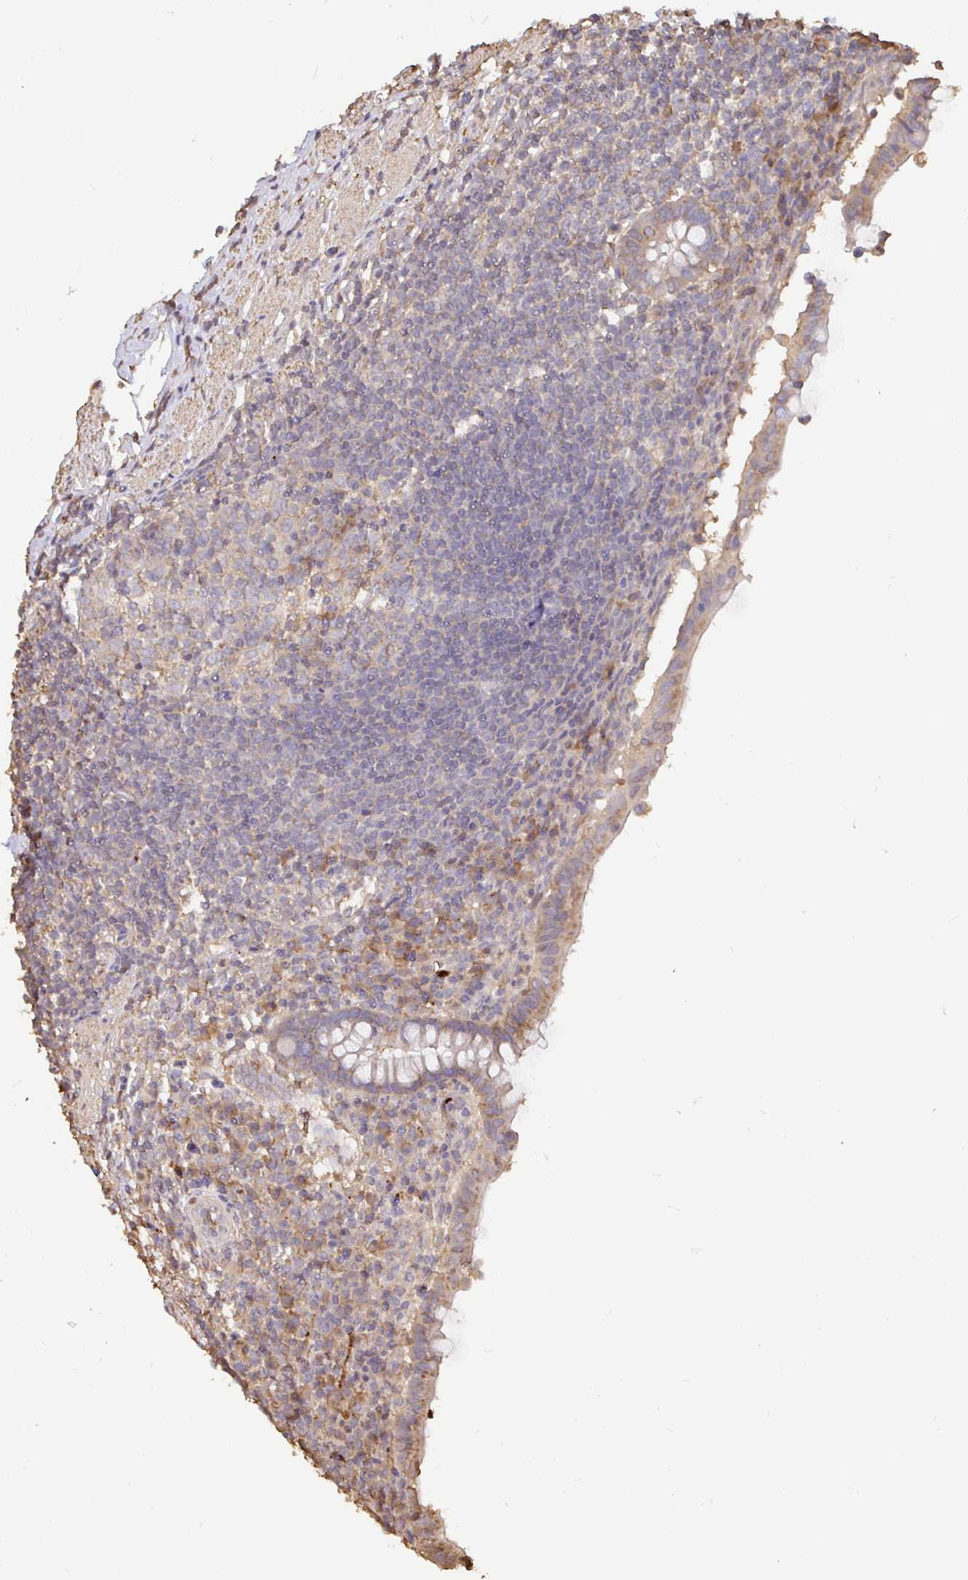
{"staining": {"intensity": "weak", "quantity": "25%-75%", "location": "cytoplasmic/membranous"}, "tissue": "appendix", "cell_type": "Glandular cells", "image_type": "normal", "snomed": [{"axis": "morphology", "description": "Normal tissue, NOS"}, {"axis": "topography", "description": "Appendix"}], "caption": "Brown immunohistochemical staining in unremarkable appendix demonstrates weak cytoplasmic/membranous staining in approximately 25%-75% of glandular cells.", "gene": "MAPK8IP3", "patient": {"sex": "female", "age": 56}}